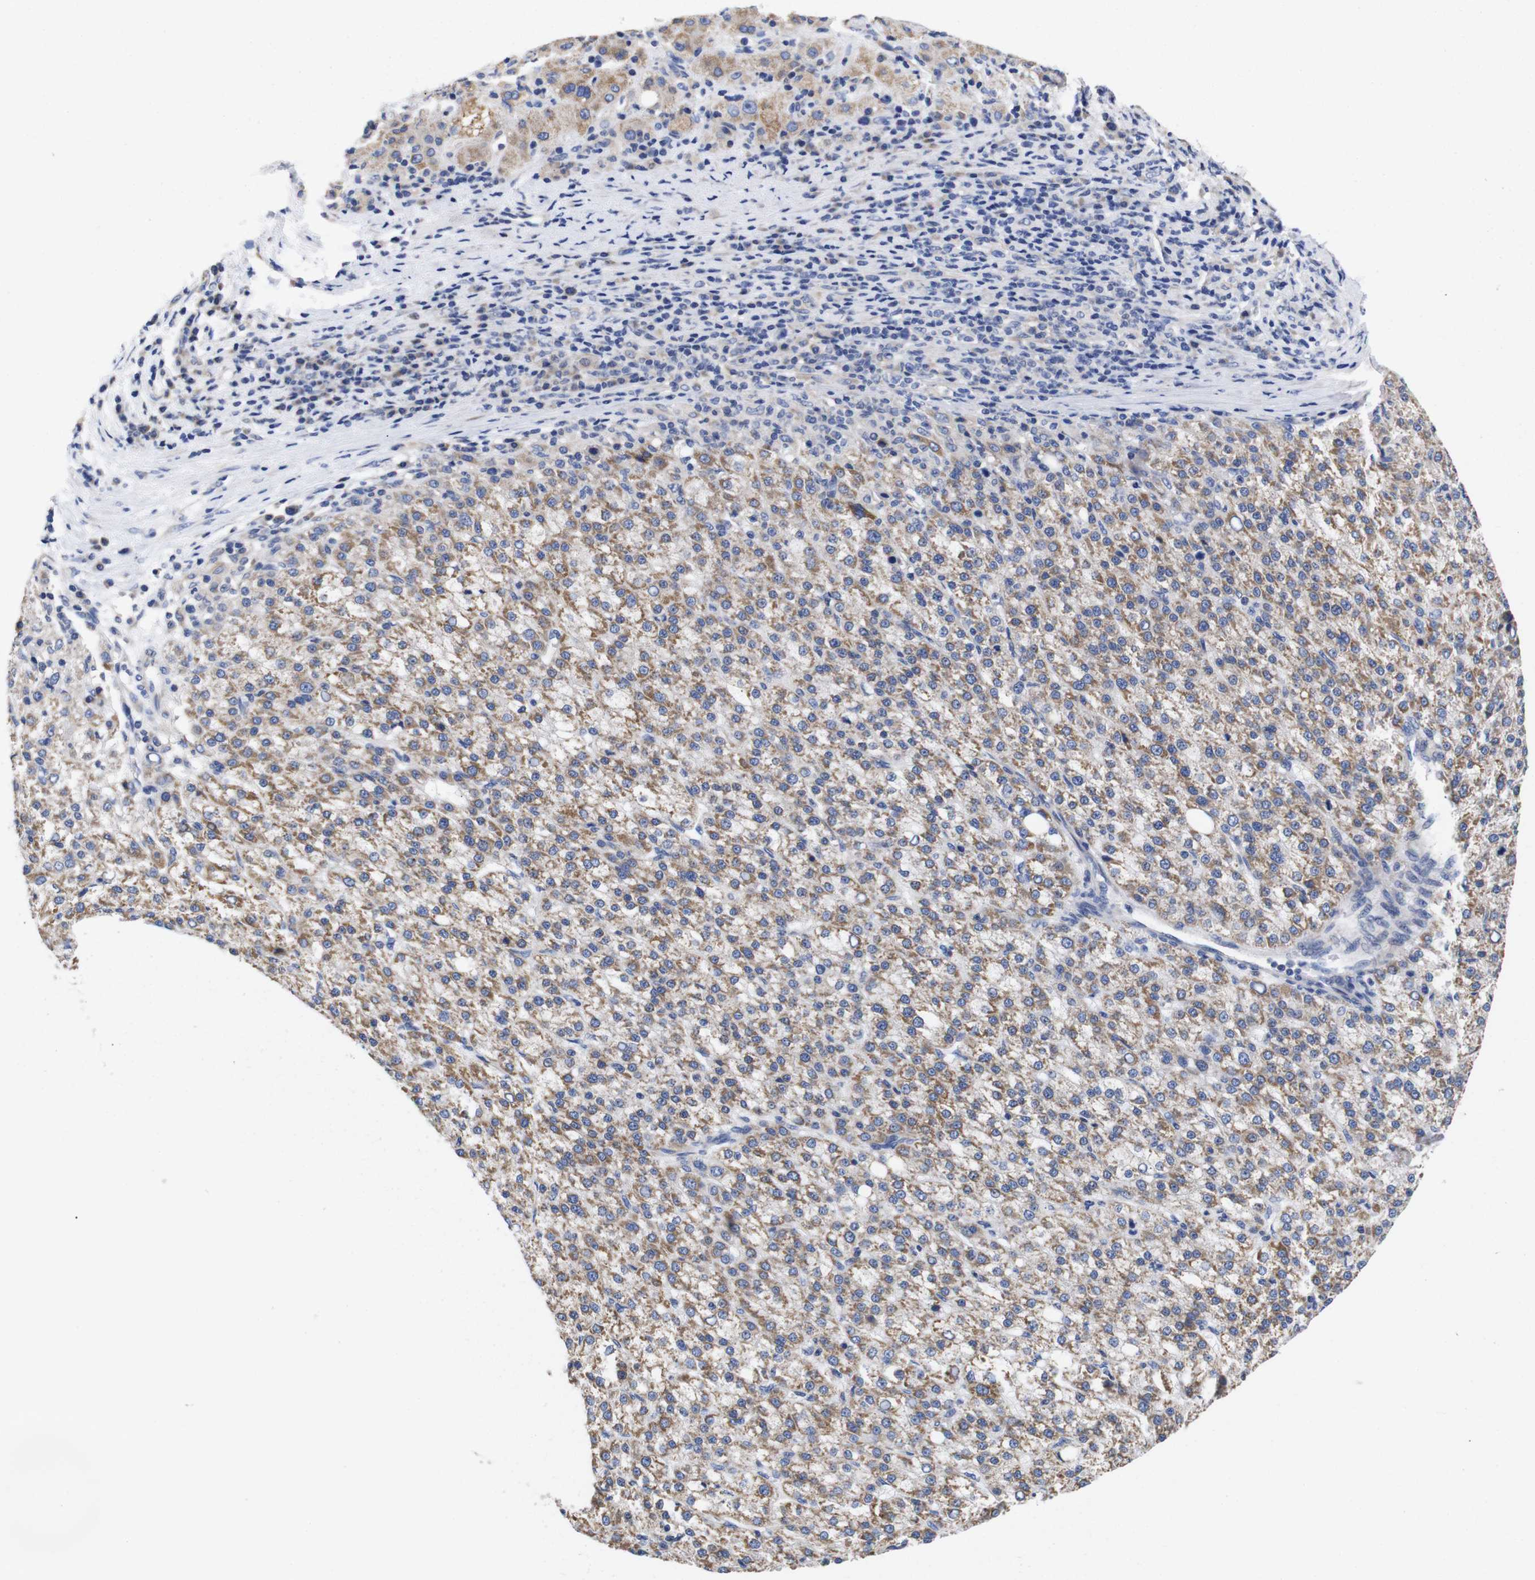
{"staining": {"intensity": "moderate", "quantity": ">75%", "location": "cytoplasmic/membranous"}, "tissue": "liver cancer", "cell_type": "Tumor cells", "image_type": "cancer", "snomed": [{"axis": "morphology", "description": "Carcinoma, Hepatocellular, NOS"}, {"axis": "topography", "description": "Liver"}], "caption": "The photomicrograph shows staining of liver cancer, revealing moderate cytoplasmic/membranous protein staining (brown color) within tumor cells.", "gene": "OPN3", "patient": {"sex": "female", "age": 58}}